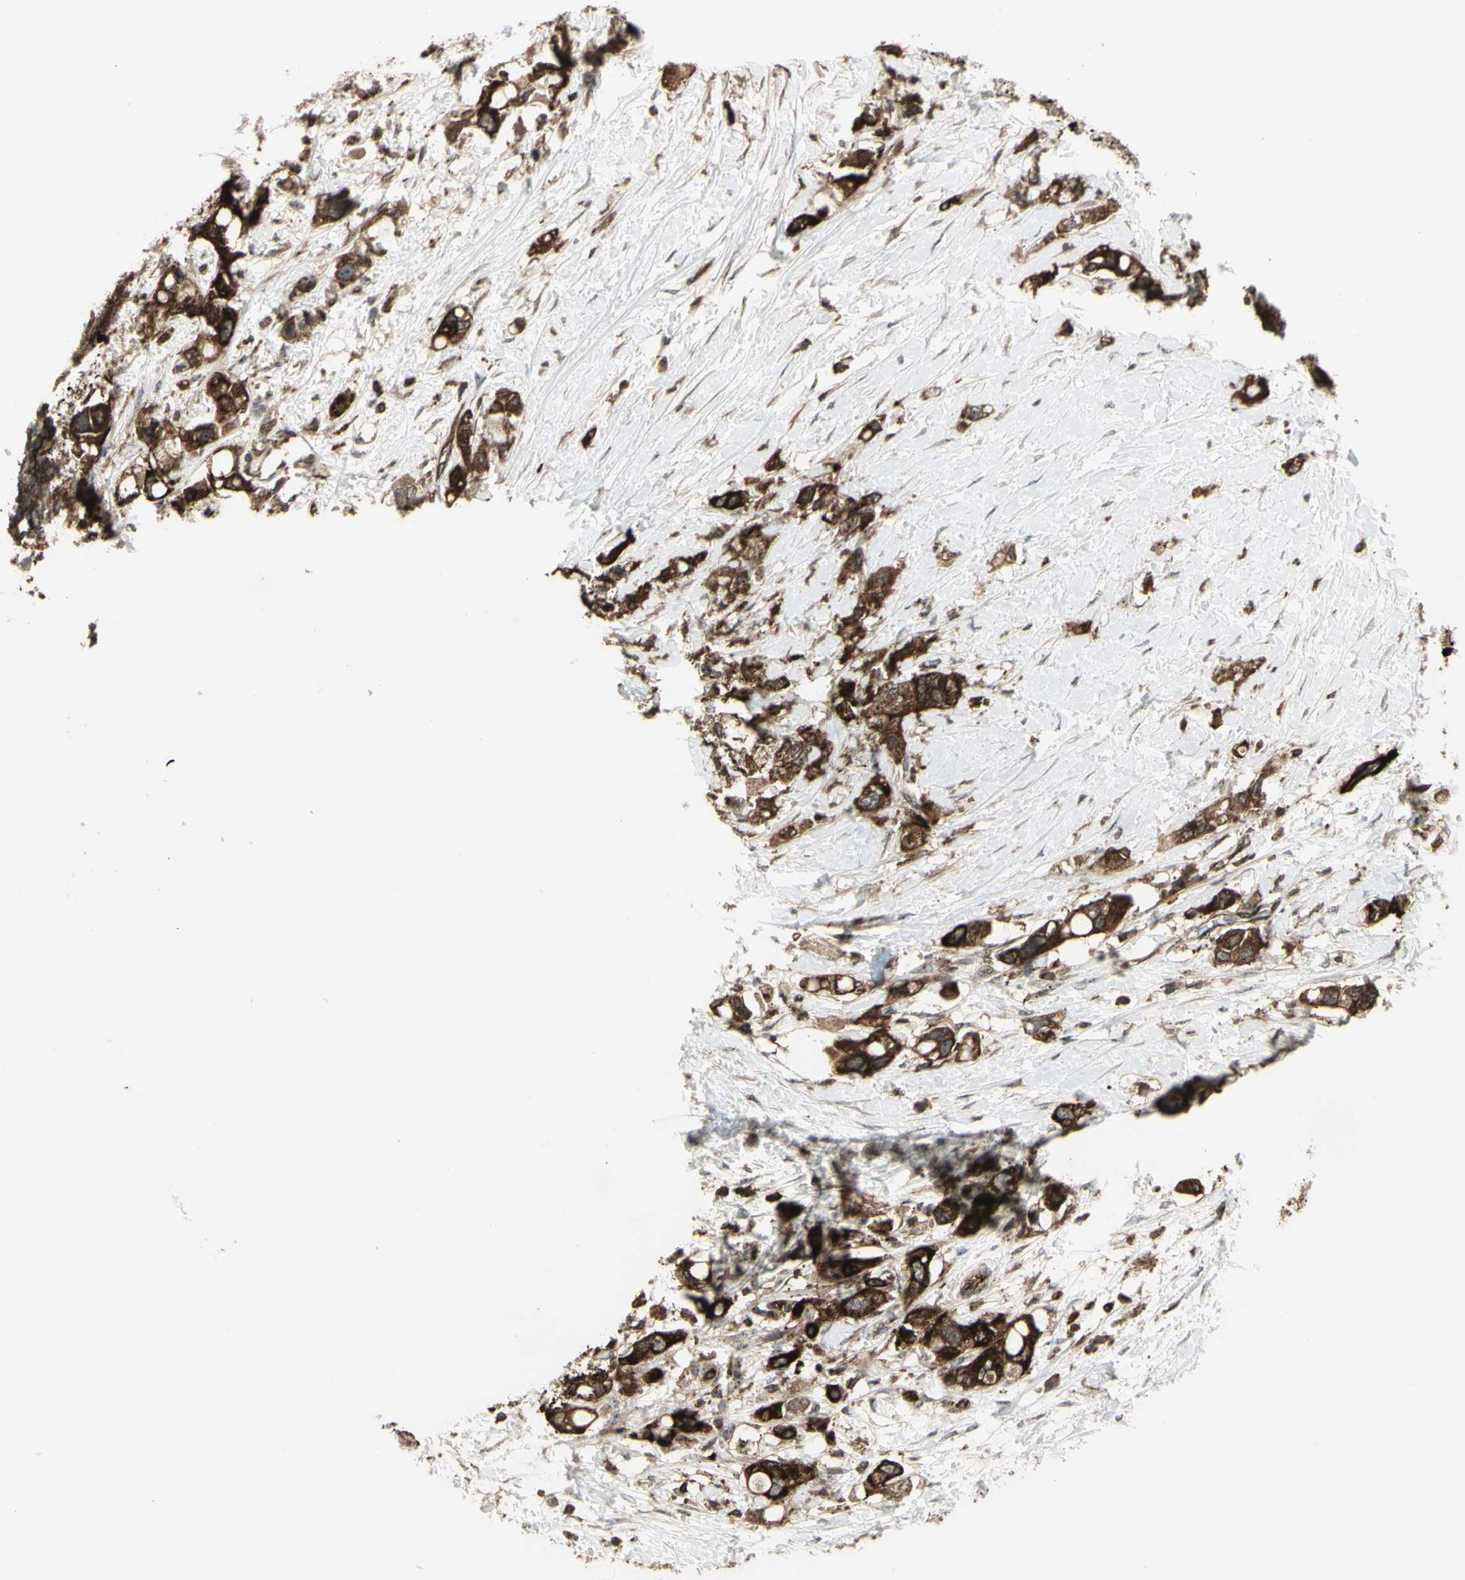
{"staining": {"intensity": "strong", "quantity": ">75%", "location": "cytoplasmic/membranous"}, "tissue": "pancreatic cancer", "cell_type": "Tumor cells", "image_type": "cancer", "snomed": [{"axis": "morphology", "description": "Adenocarcinoma, NOS"}, {"axis": "topography", "description": "Pancreas"}], "caption": "A high amount of strong cytoplasmic/membranous staining is appreciated in approximately >75% of tumor cells in adenocarcinoma (pancreatic) tissue.", "gene": "FXYD5", "patient": {"sex": "female", "age": 56}}